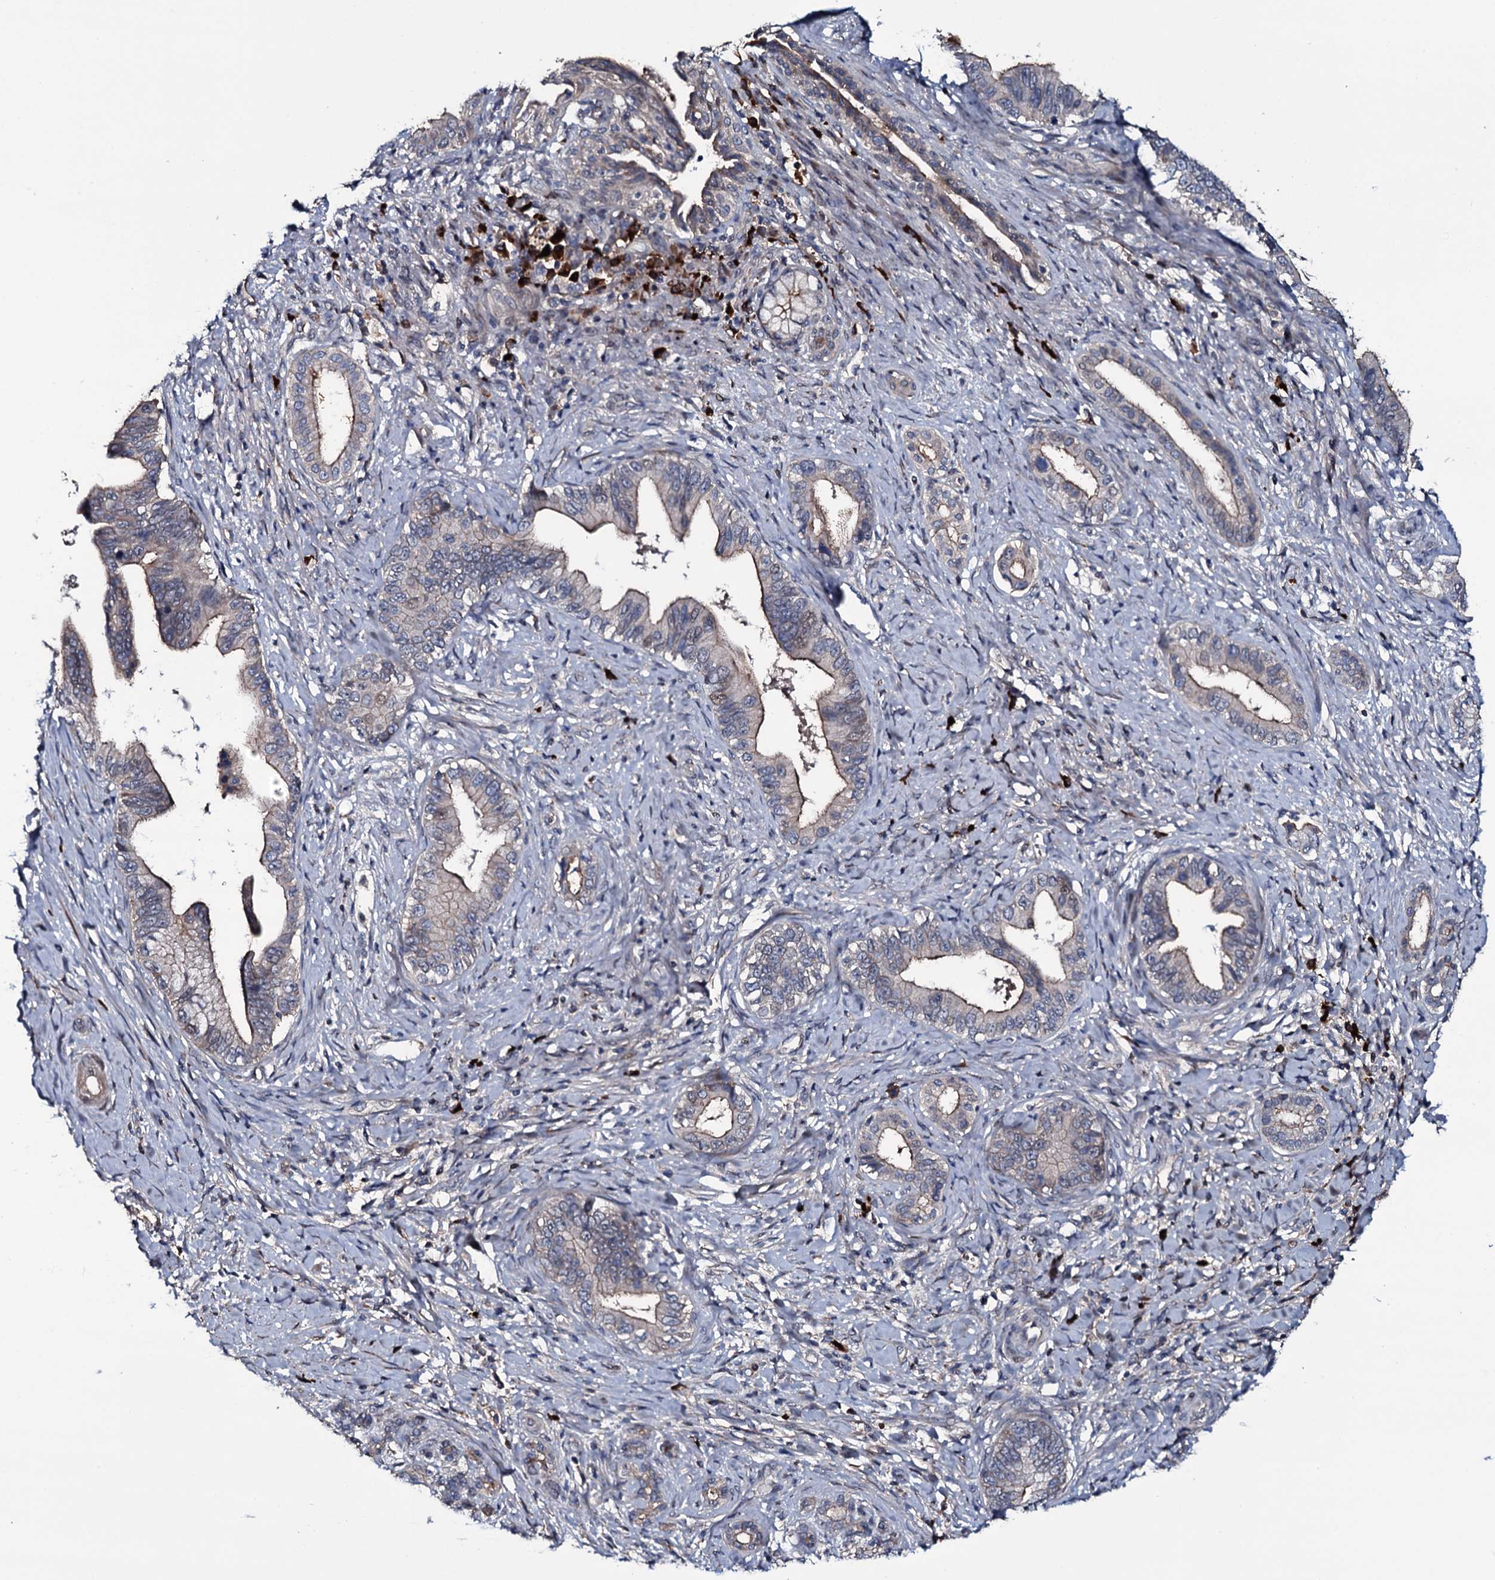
{"staining": {"intensity": "moderate", "quantity": "<25%", "location": "cytoplasmic/membranous"}, "tissue": "pancreatic cancer", "cell_type": "Tumor cells", "image_type": "cancer", "snomed": [{"axis": "morphology", "description": "Adenocarcinoma, NOS"}, {"axis": "topography", "description": "Pancreas"}], "caption": "Tumor cells demonstrate moderate cytoplasmic/membranous staining in about <25% of cells in pancreatic cancer.", "gene": "LYG2", "patient": {"sex": "female", "age": 55}}